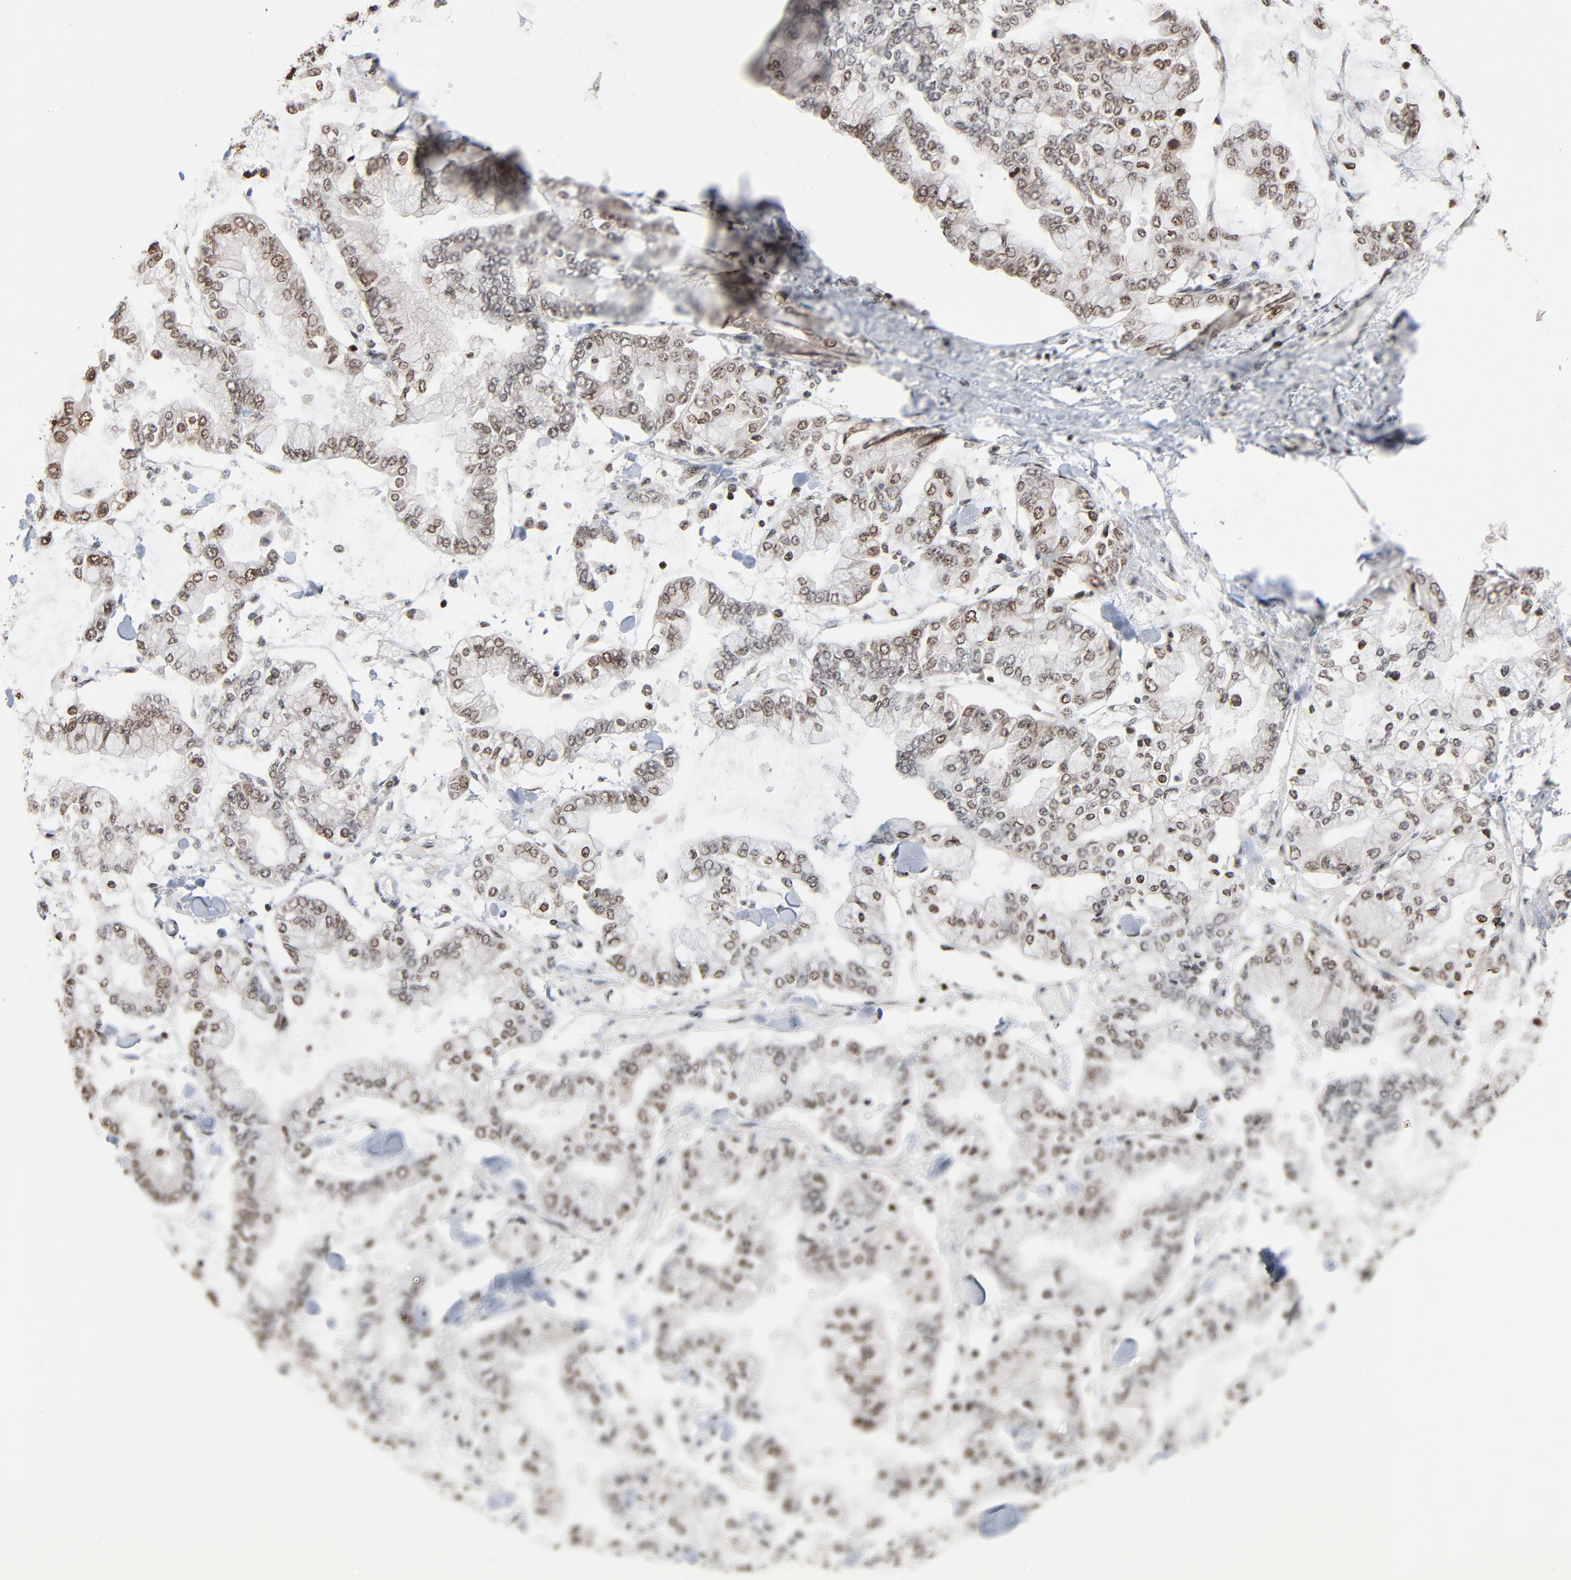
{"staining": {"intensity": "weak", "quantity": ">75%", "location": "nuclear"}, "tissue": "stomach cancer", "cell_type": "Tumor cells", "image_type": "cancer", "snomed": [{"axis": "morphology", "description": "Normal tissue, NOS"}, {"axis": "morphology", "description": "Adenocarcinoma, NOS"}, {"axis": "topography", "description": "Stomach, upper"}, {"axis": "topography", "description": "Stomach"}], "caption": "IHC of stomach cancer (adenocarcinoma) shows low levels of weak nuclear expression in about >75% of tumor cells.", "gene": "RPS6KA3", "patient": {"sex": "male", "age": 76}}